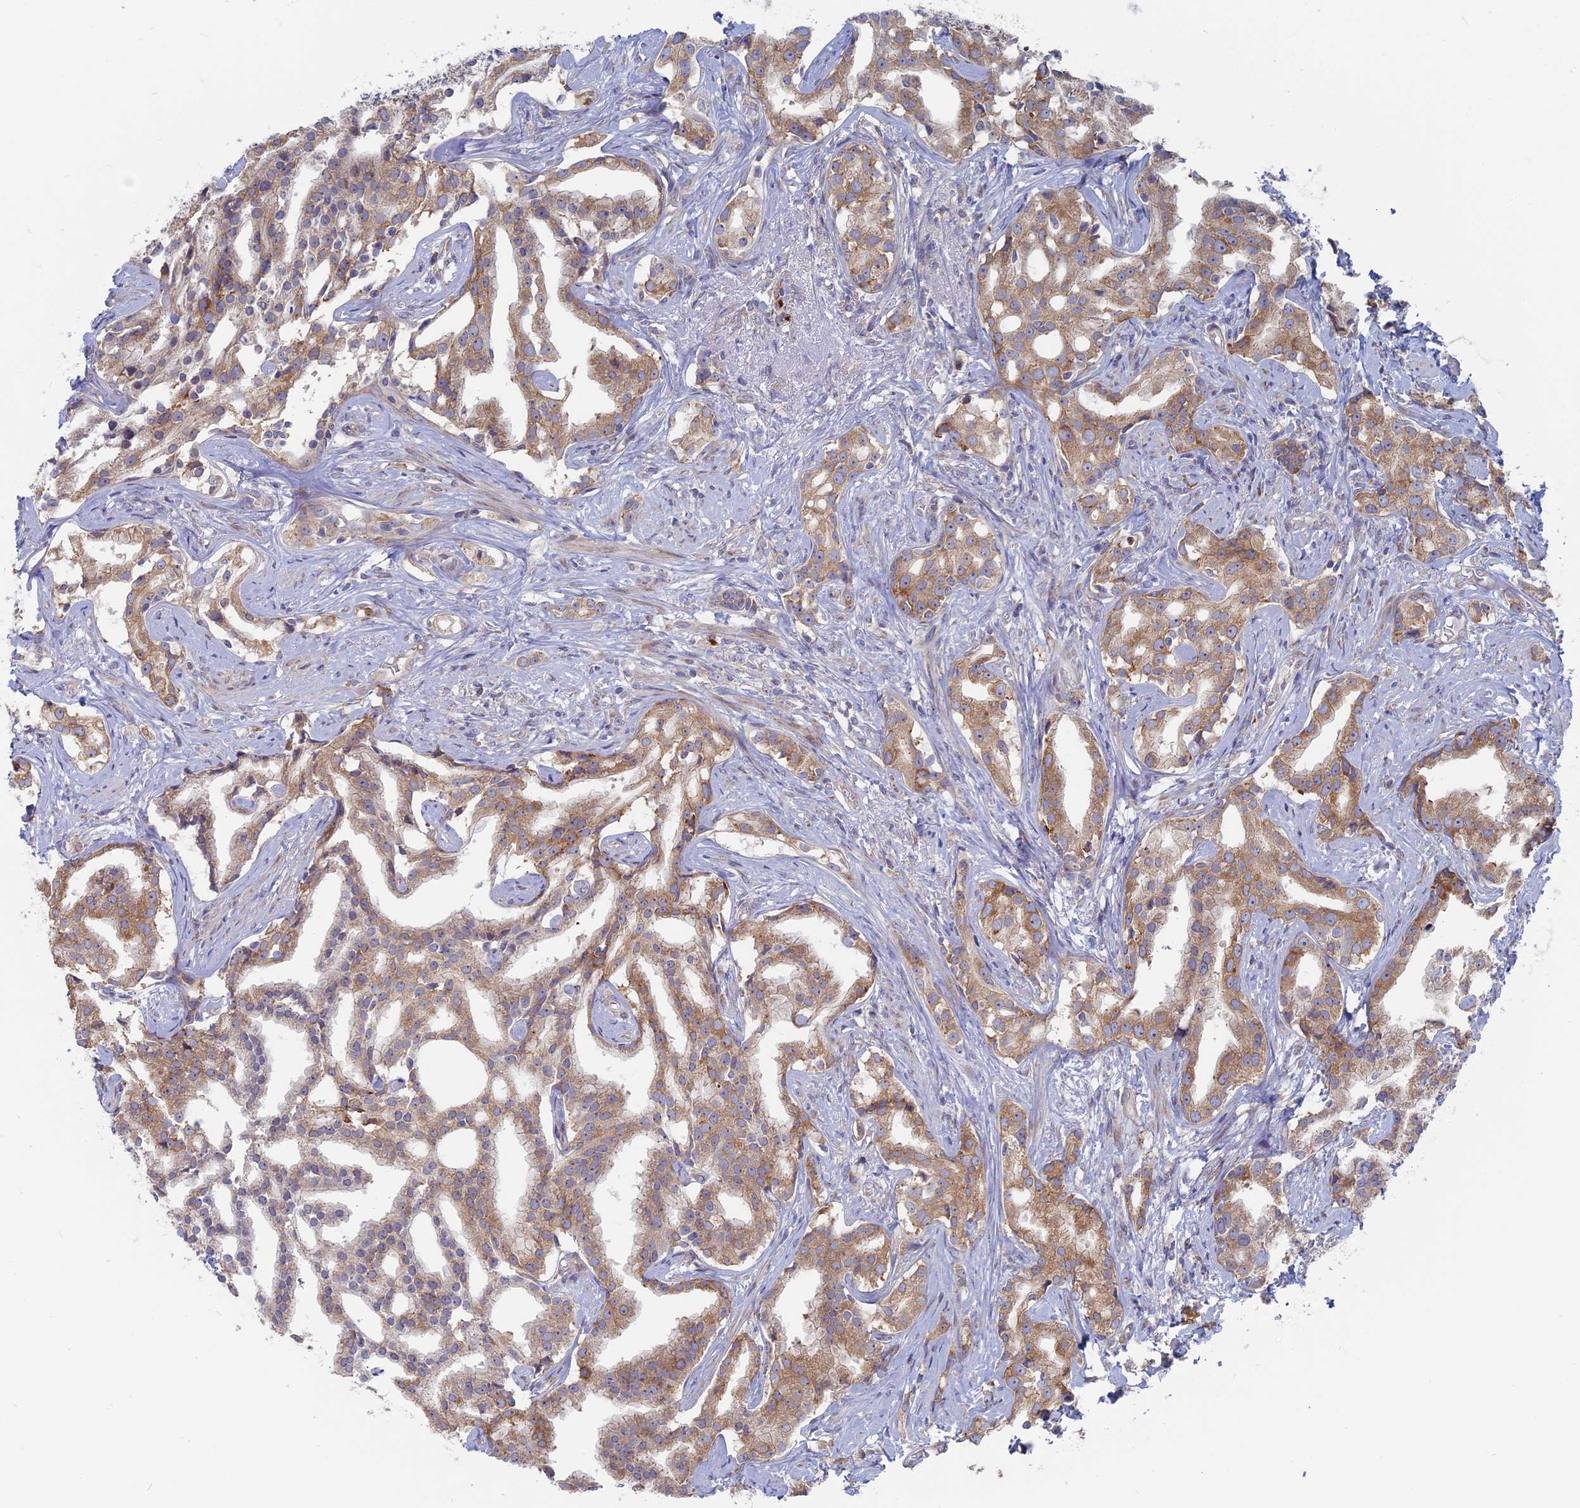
{"staining": {"intensity": "moderate", "quantity": ">75%", "location": "cytoplasmic/membranous"}, "tissue": "prostate cancer", "cell_type": "Tumor cells", "image_type": "cancer", "snomed": [{"axis": "morphology", "description": "Adenocarcinoma, High grade"}, {"axis": "topography", "description": "Prostate"}], "caption": "Immunohistochemical staining of prostate cancer (high-grade adenocarcinoma) reveals medium levels of moderate cytoplasmic/membranous protein positivity in about >75% of tumor cells.", "gene": "TBC1D30", "patient": {"sex": "male", "age": 67}}